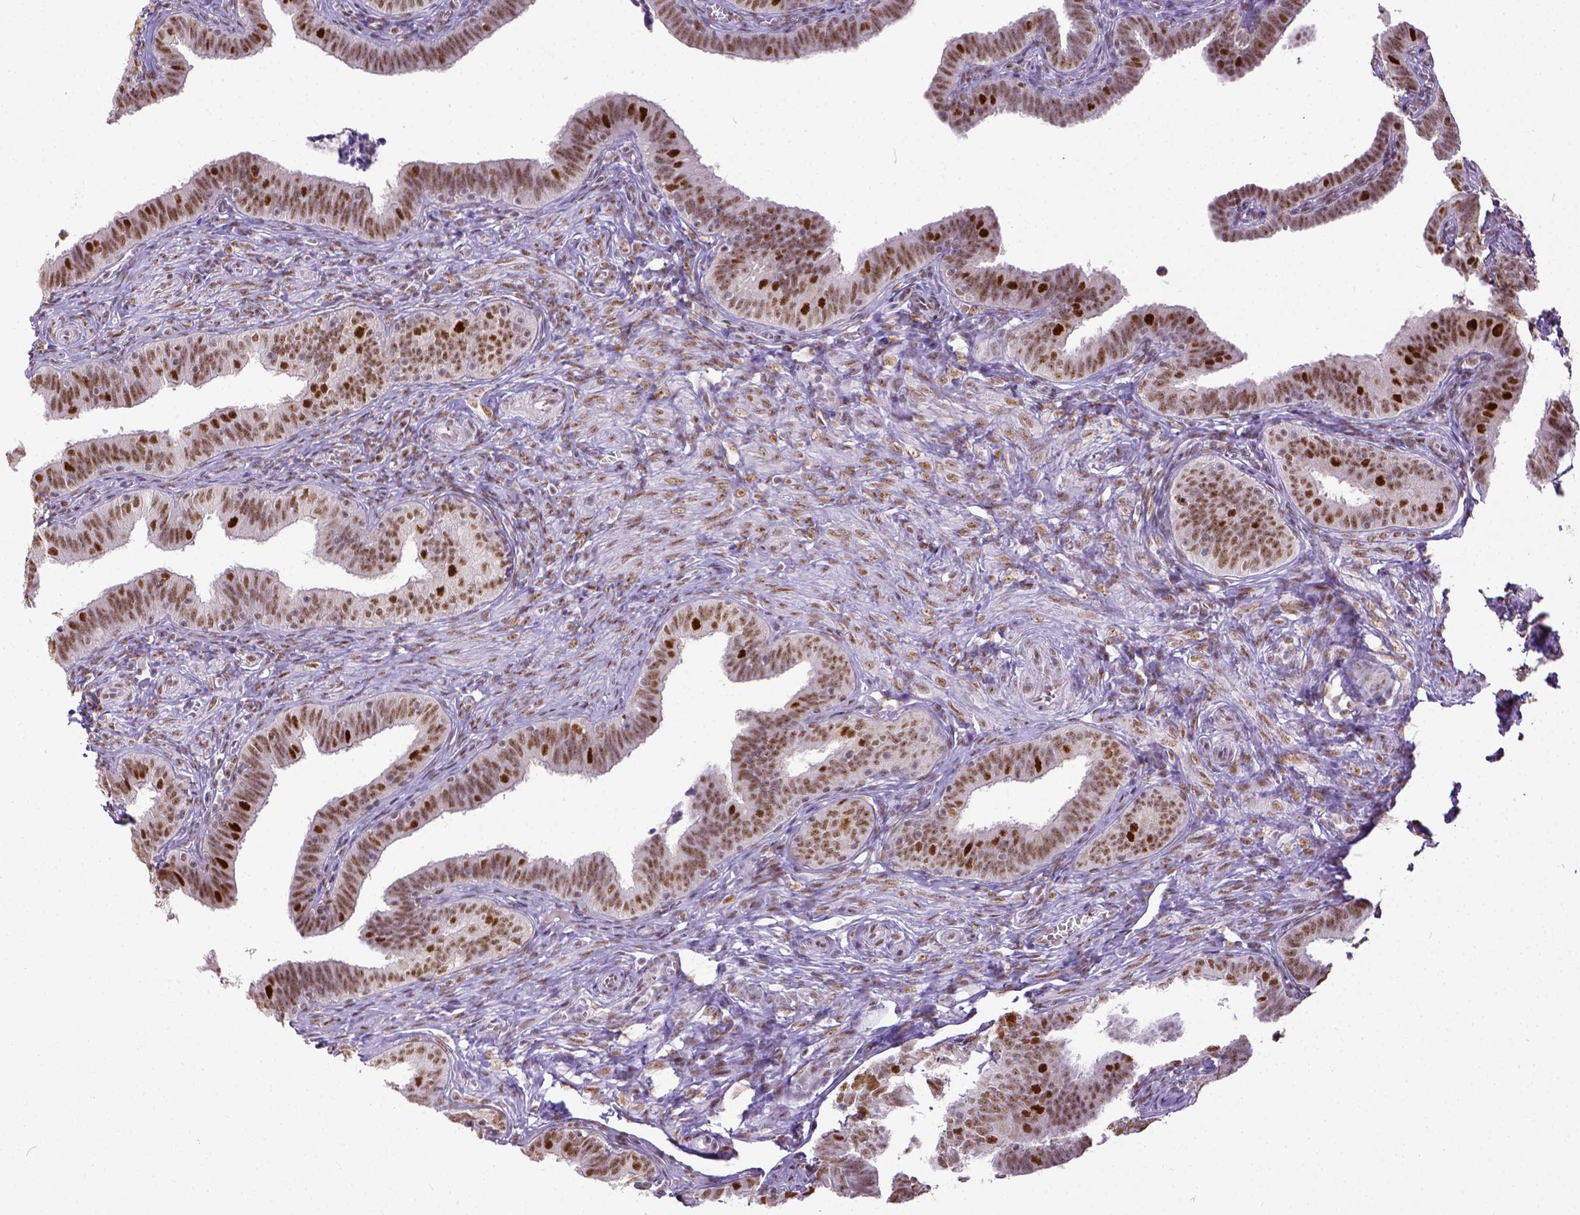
{"staining": {"intensity": "moderate", "quantity": ">75%", "location": "nuclear"}, "tissue": "fallopian tube", "cell_type": "Glandular cells", "image_type": "normal", "snomed": [{"axis": "morphology", "description": "Normal tissue, NOS"}, {"axis": "topography", "description": "Fallopian tube"}], "caption": "Brown immunohistochemical staining in benign human fallopian tube exhibits moderate nuclear positivity in about >75% of glandular cells. The staining was performed using DAB (3,3'-diaminobenzidine) to visualize the protein expression in brown, while the nuclei were stained in blue with hematoxylin (Magnification: 20x).", "gene": "ERCC1", "patient": {"sex": "female", "age": 25}}